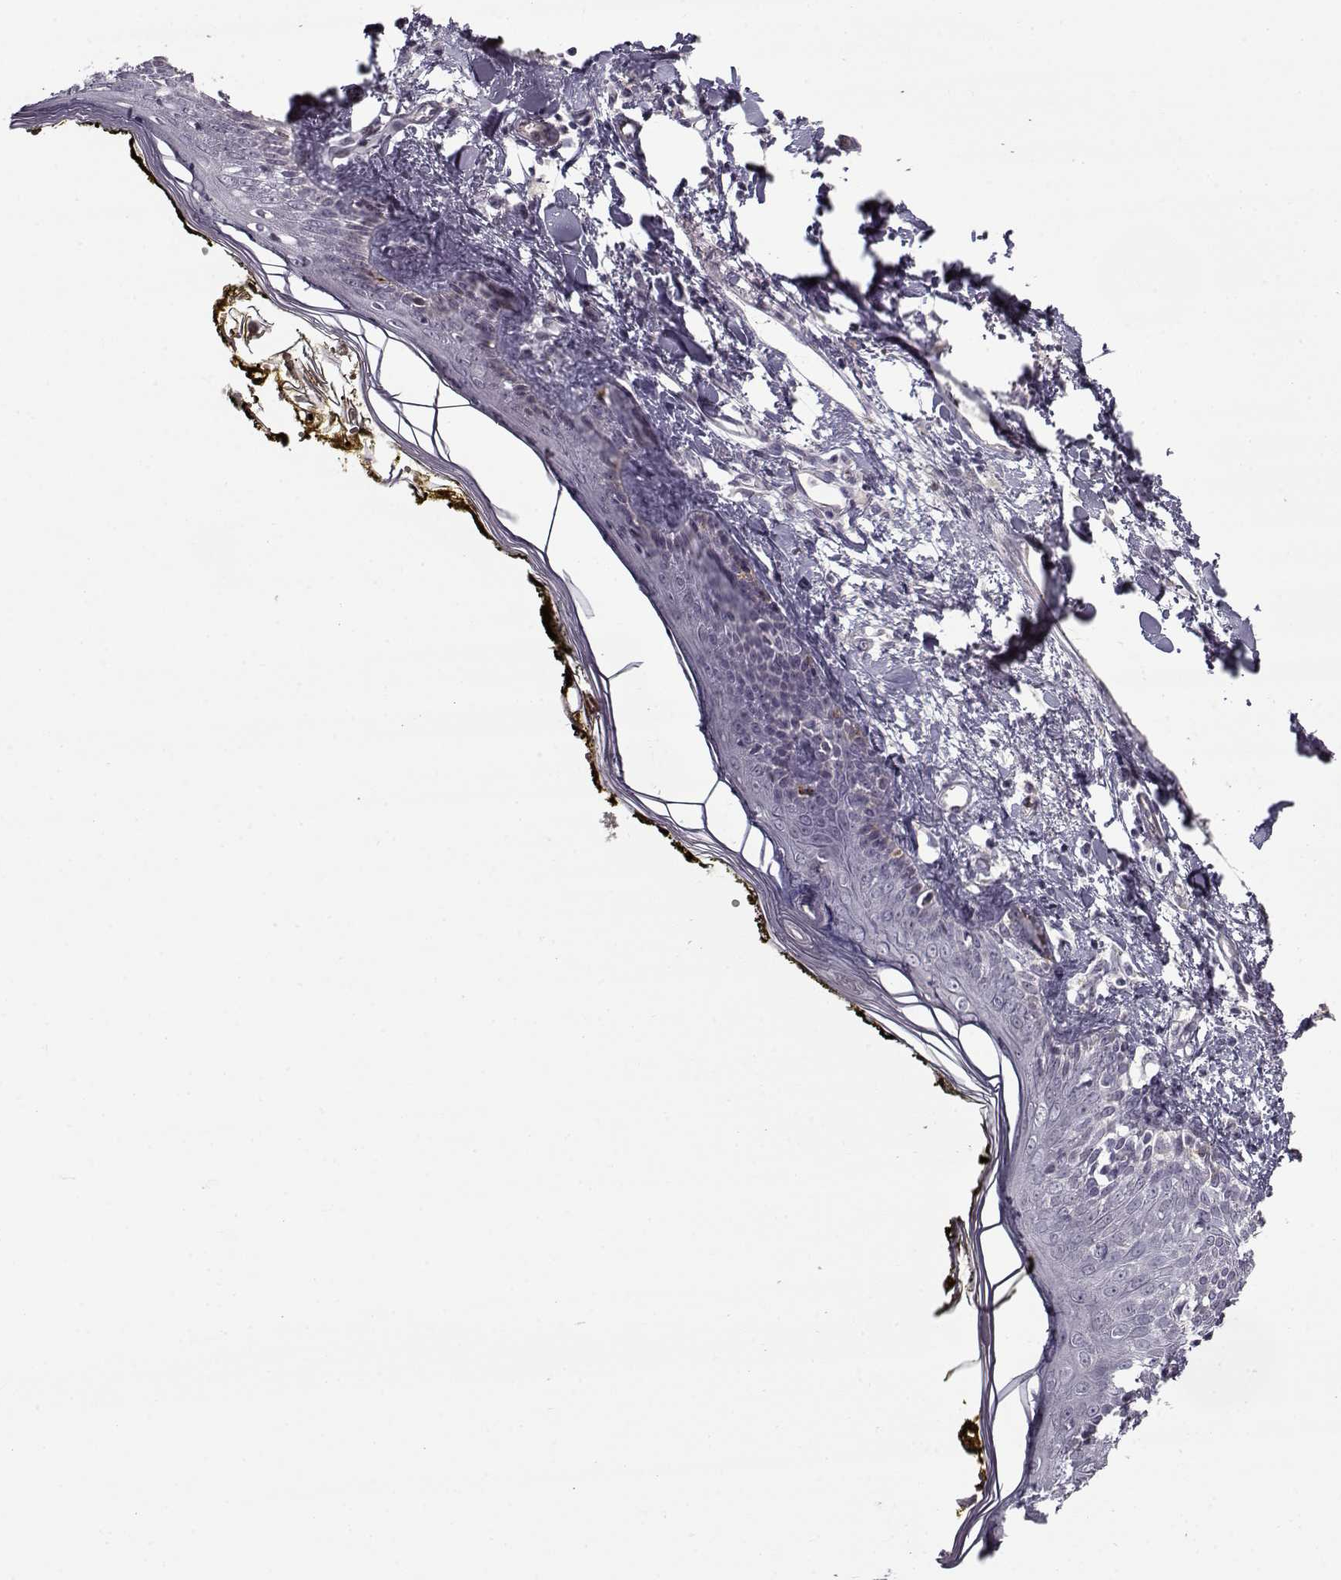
{"staining": {"intensity": "negative", "quantity": "none", "location": "none"}, "tissue": "skin", "cell_type": "Fibroblasts", "image_type": "normal", "snomed": [{"axis": "morphology", "description": "Normal tissue, NOS"}, {"axis": "topography", "description": "Skin"}], "caption": "This is an IHC histopathology image of normal human skin. There is no positivity in fibroblasts.", "gene": "SNCA", "patient": {"sex": "male", "age": 76}}